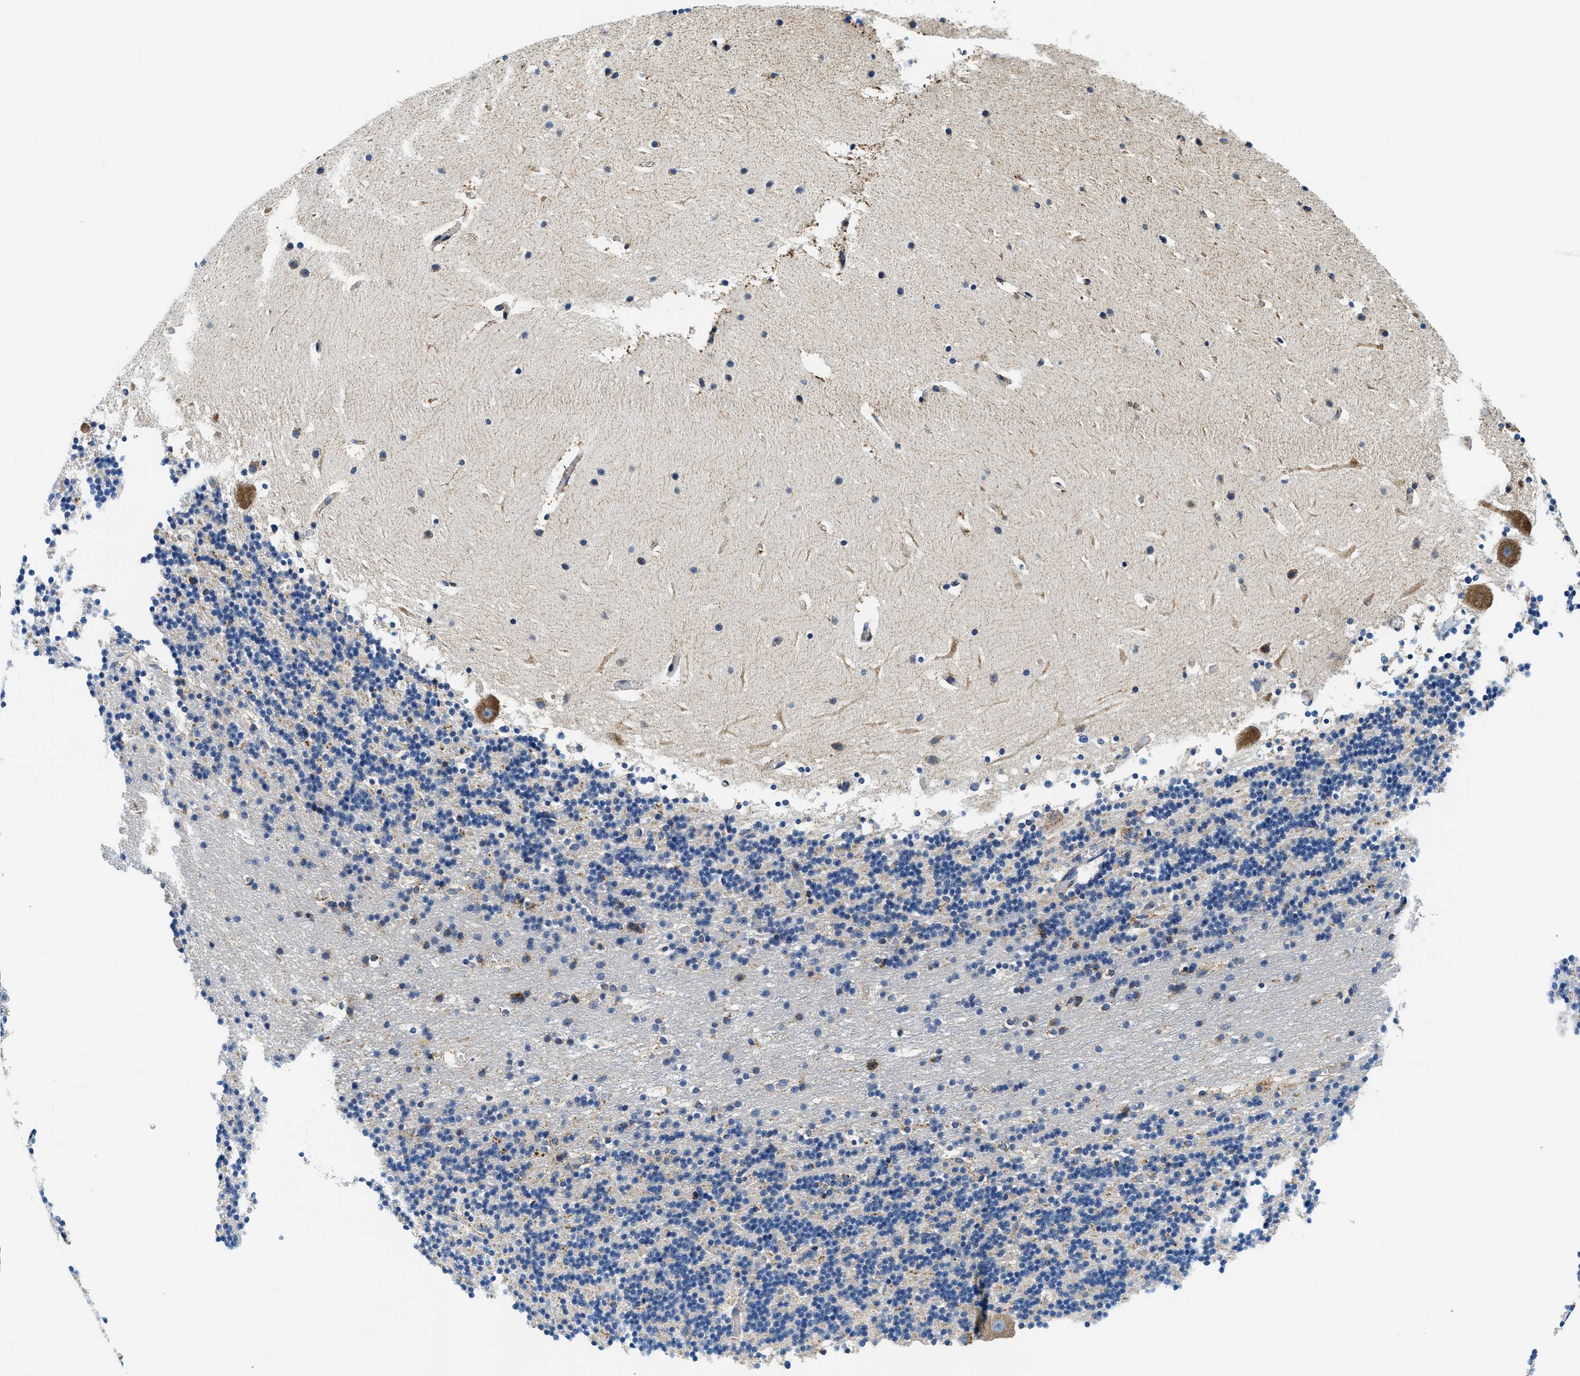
{"staining": {"intensity": "moderate", "quantity": "<25%", "location": "cytoplasmic/membranous"}, "tissue": "cerebellum", "cell_type": "Cells in granular layer", "image_type": "normal", "snomed": [{"axis": "morphology", "description": "Normal tissue, NOS"}, {"axis": "topography", "description": "Cerebellum"}], "caption": "Immunohistochemical staining of benign cerebellum reveals <25% levels of moderate cytoplasmic/membranous protein expression in approximately <25% of cells in granular layer. (DAB IHC with brightfield microscopy, high magnification).", "gene": "SAMD4B", "patient": {"sex": "male", "age": 45}}